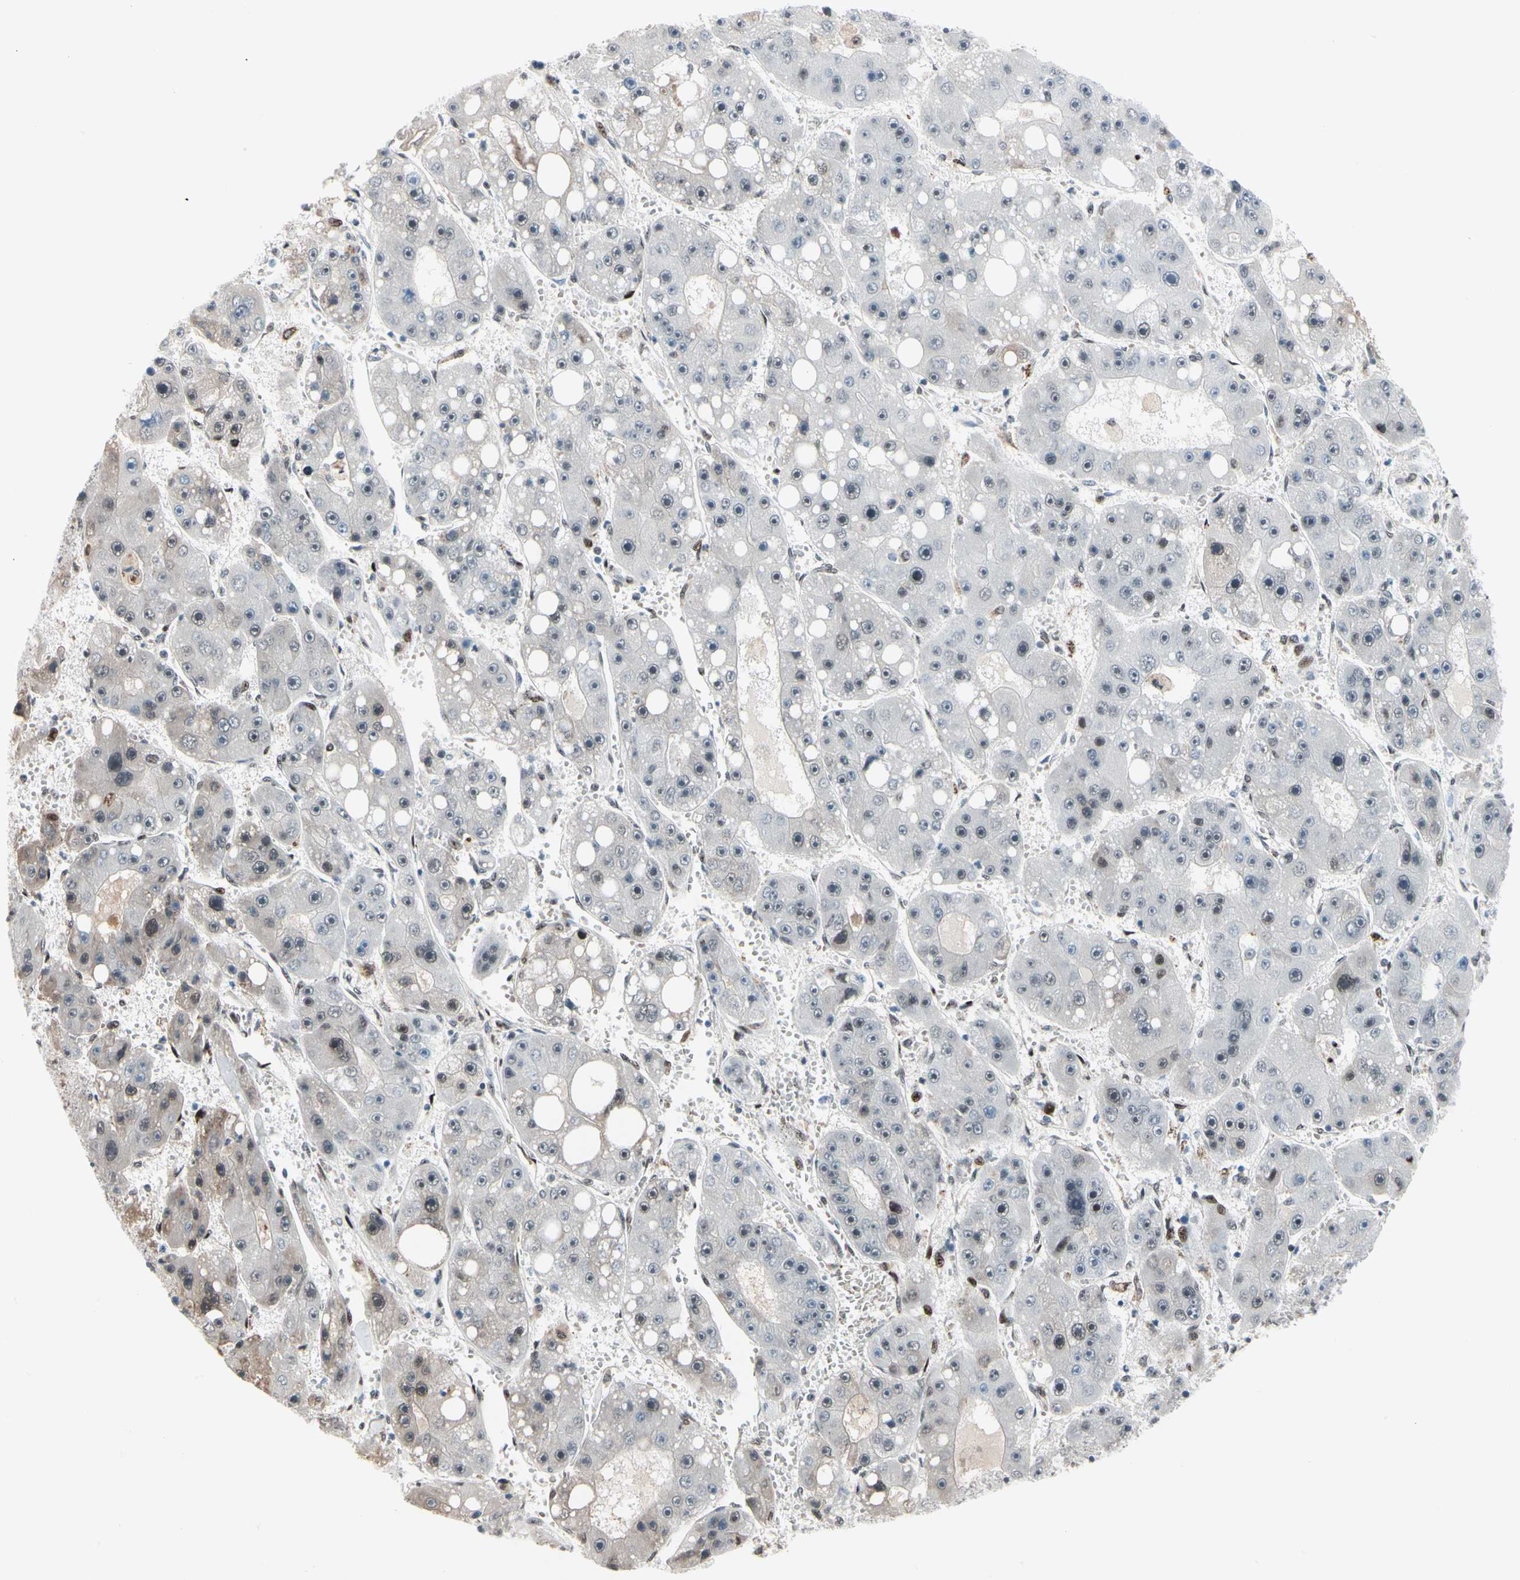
{"staining": {"intensity": "weak", "quantity": "25%-75%", "location": "nuclear"}, "tissue": "liver cancer", "cell_type": "Tumor cells", "image_type": "cancer", "snomed": [{"axis": "morphology", "description": "Carcinoma, Hepatocellular, NOS"}, {"axis": "topography", "description": "Liver"}], "caption": "Protein expression analysis of liver cancer demonstrates weak nuclear positivity in approximately 25%-75% of tumor cells.", "gene": "FOXO3", "patient": {"sex": "female", "age": 61}}